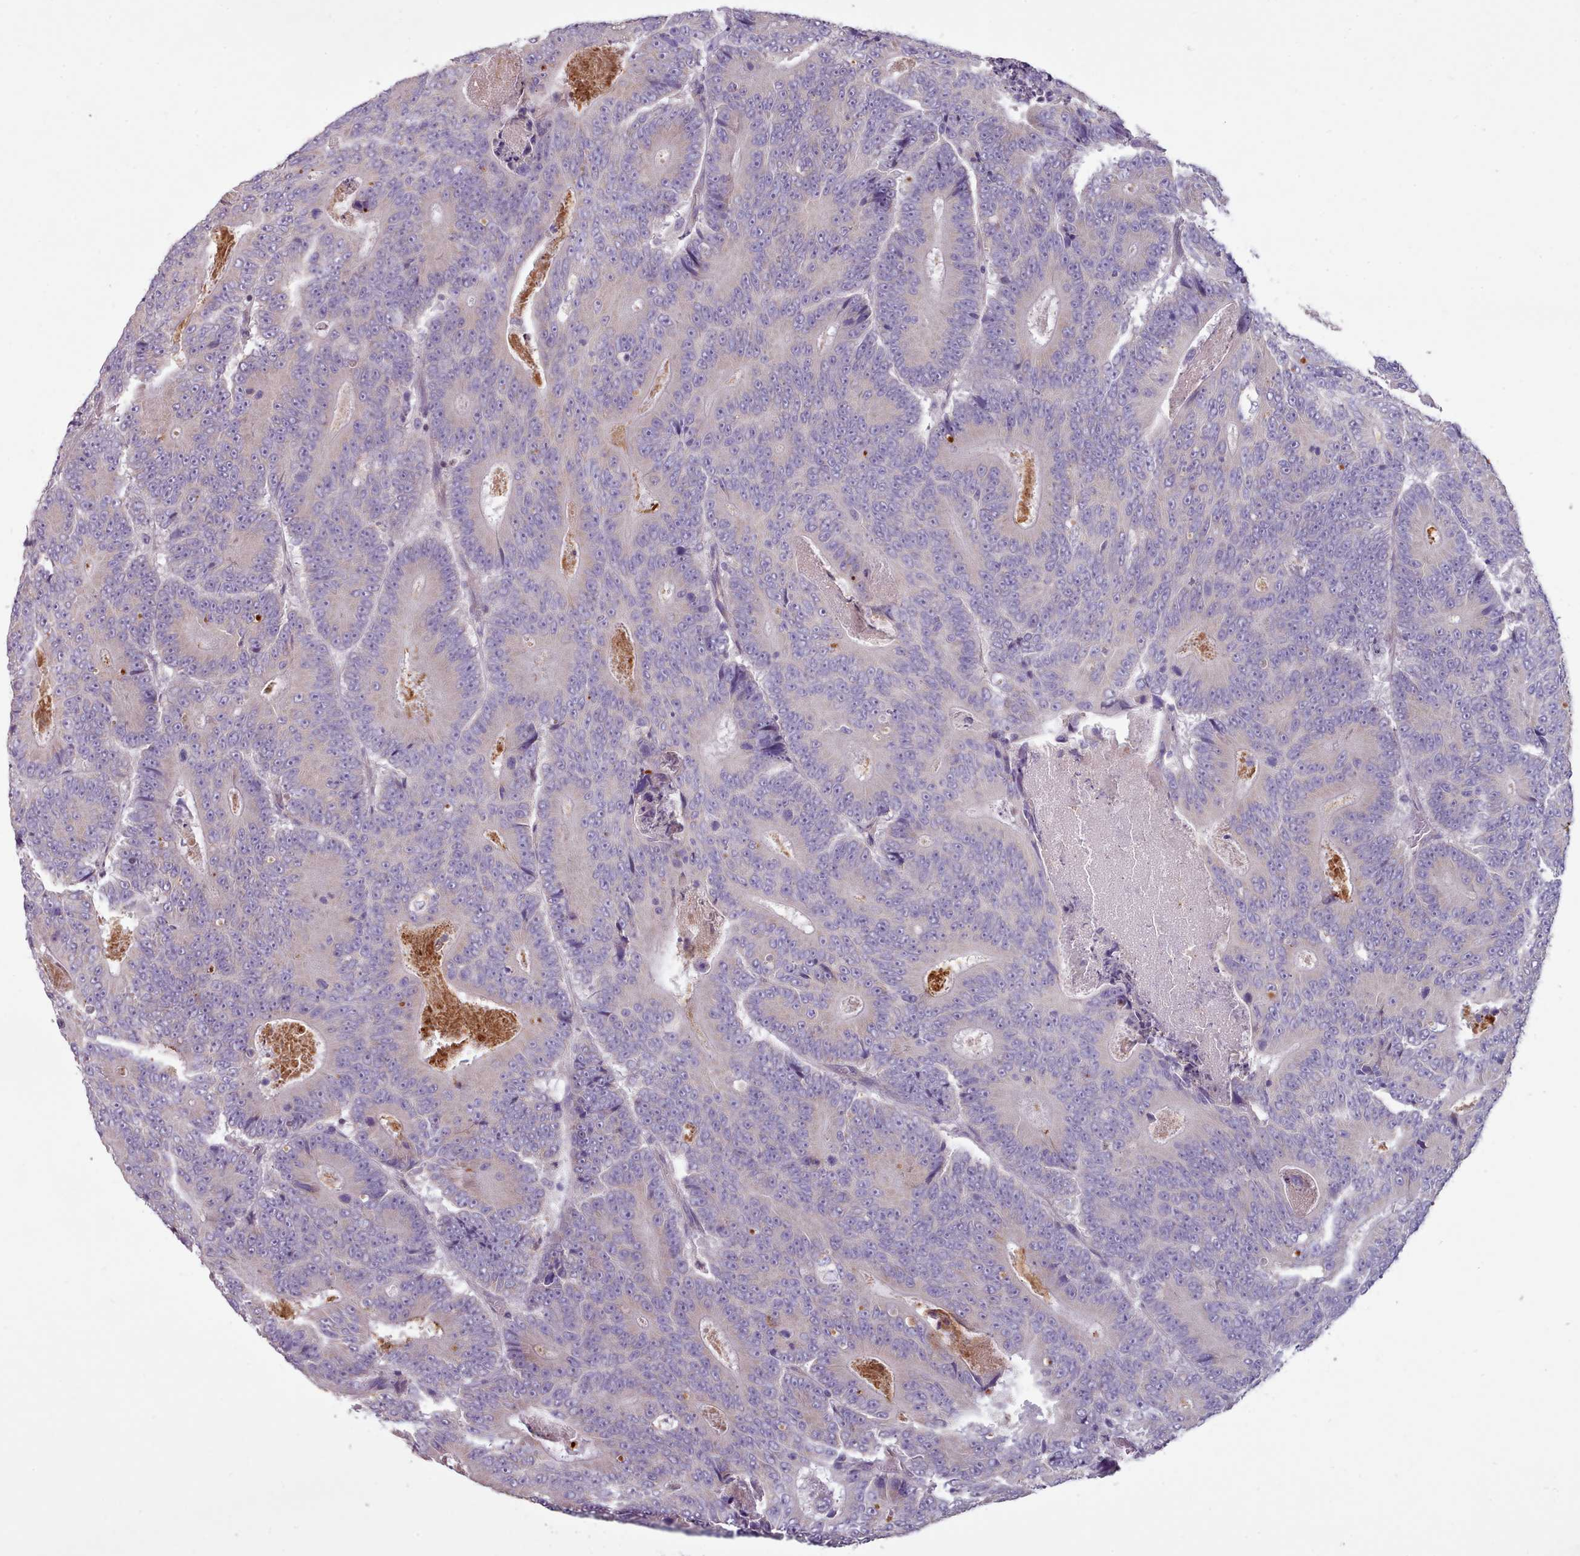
{"staining": {"intensity": "negative", "quantity": "none", "location": "none"}, "tissue": "colorectal cancer", "cell_type": "Tumor cells", "image_type": "cancer", "snomed": [{"axis": "morphology", "description": "Adenocarcinoma, NOS"}, {"axis": "topography", "description": "Colon"}], "caption": "Human colorectal cancer (adenocarcinoma) stained for a protein using IHC shows no positivity in tumor cells.", "gene": "DPF1", "patient": {"sex": "male", "age": 83}}